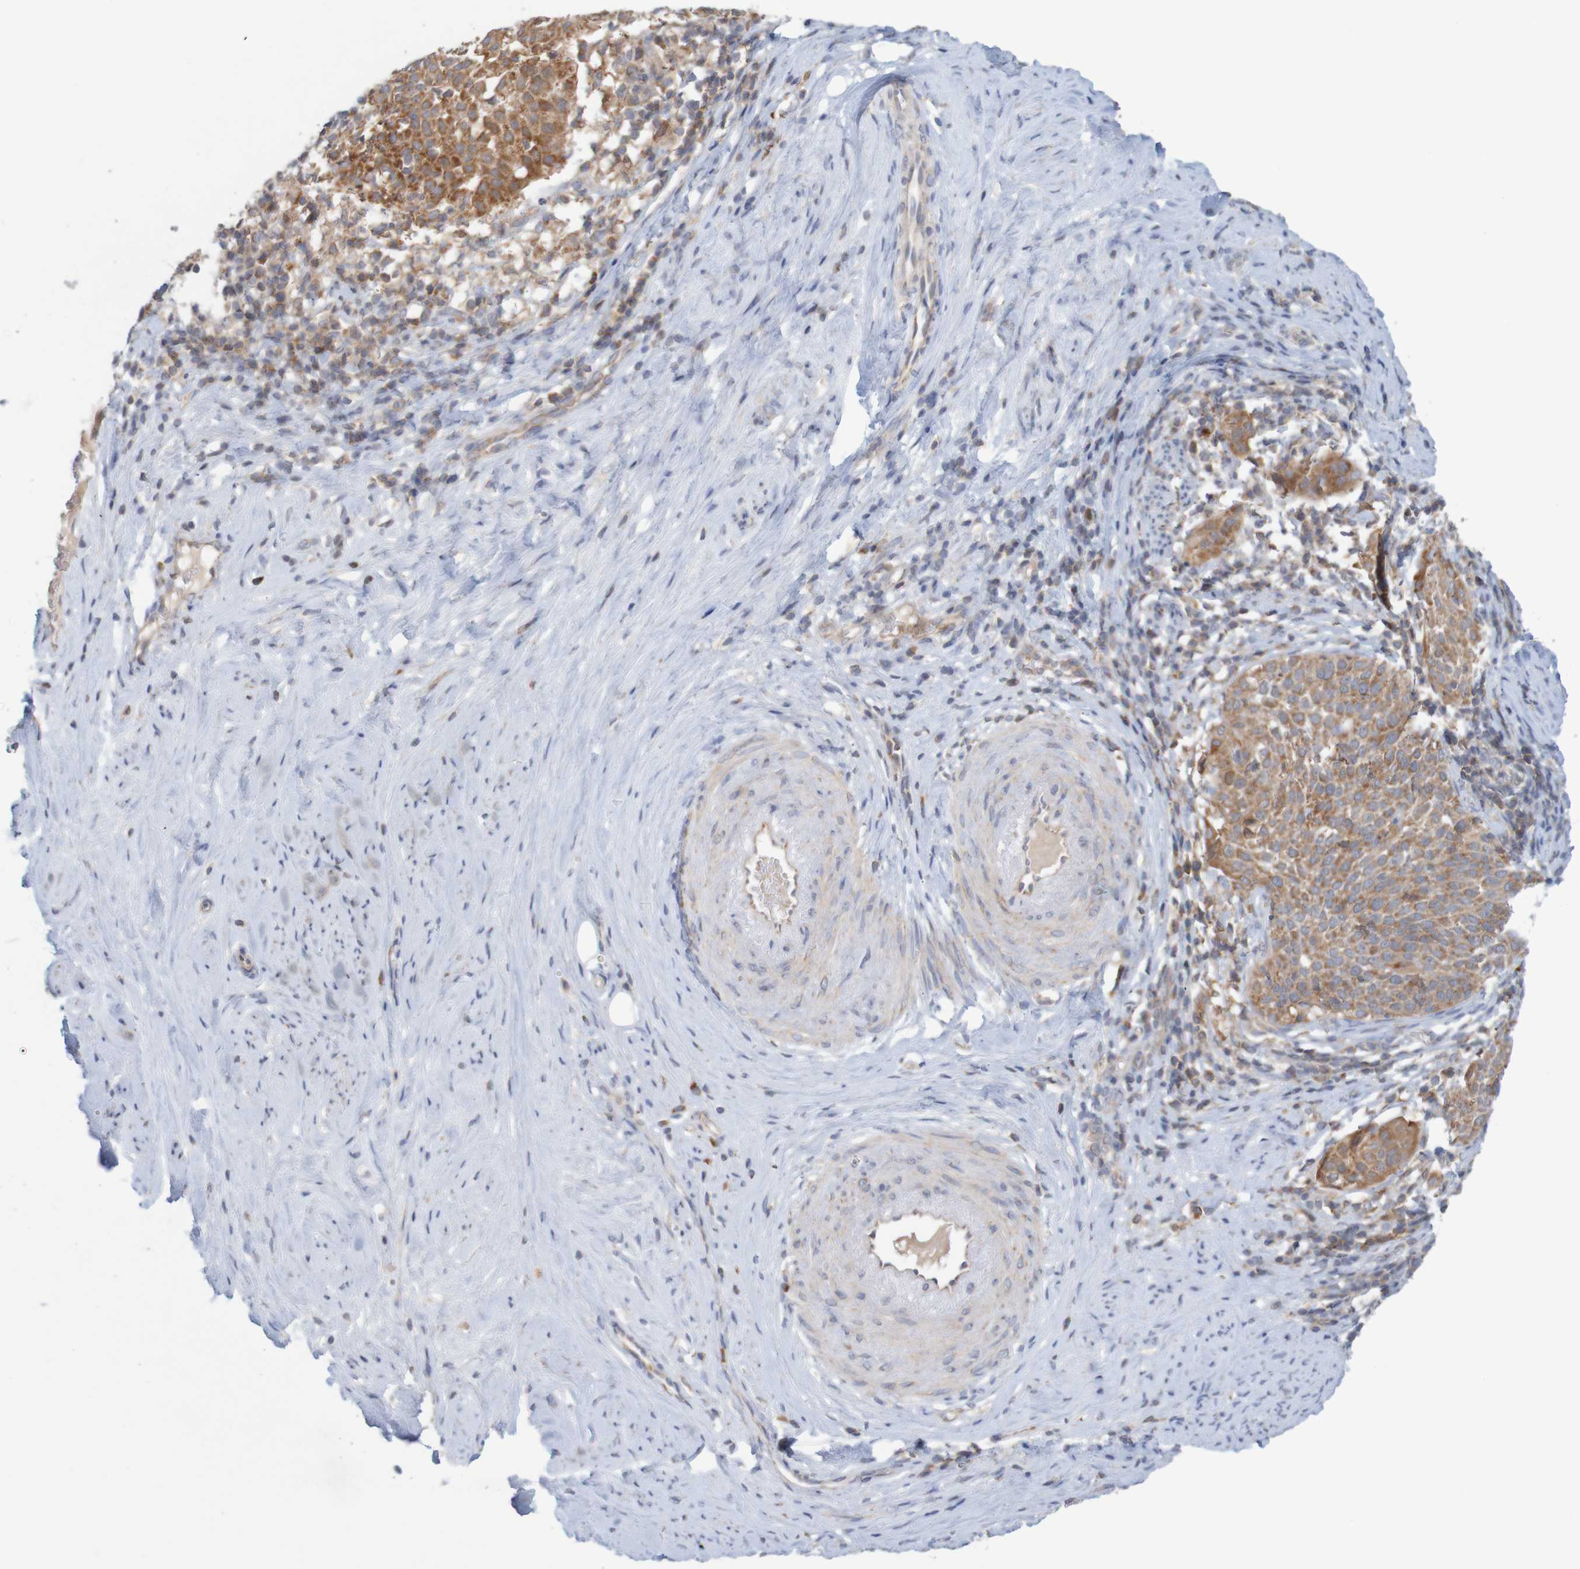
{"staining": {"intensity": "moderate", "quantity": ">75%", "location": "cytoplasmic/membranous"}, "tissue": "cervical cancer", "cell_type": "Tumor cells", "image_type": "cancer", "snomed": [{"axis": "morphology", "description": "Squamous cell carcinoma, NOS"}, {"axis": "topography", "description": "Cervix"}], "caption": "Cervical cancer stained with a brown dye demonstrates moderate cytoplasmic/membranous positive expression in approximately >75% of tumor cells.", "gene": "NAV2", "patient": {"sex": "female", "age": 51}}